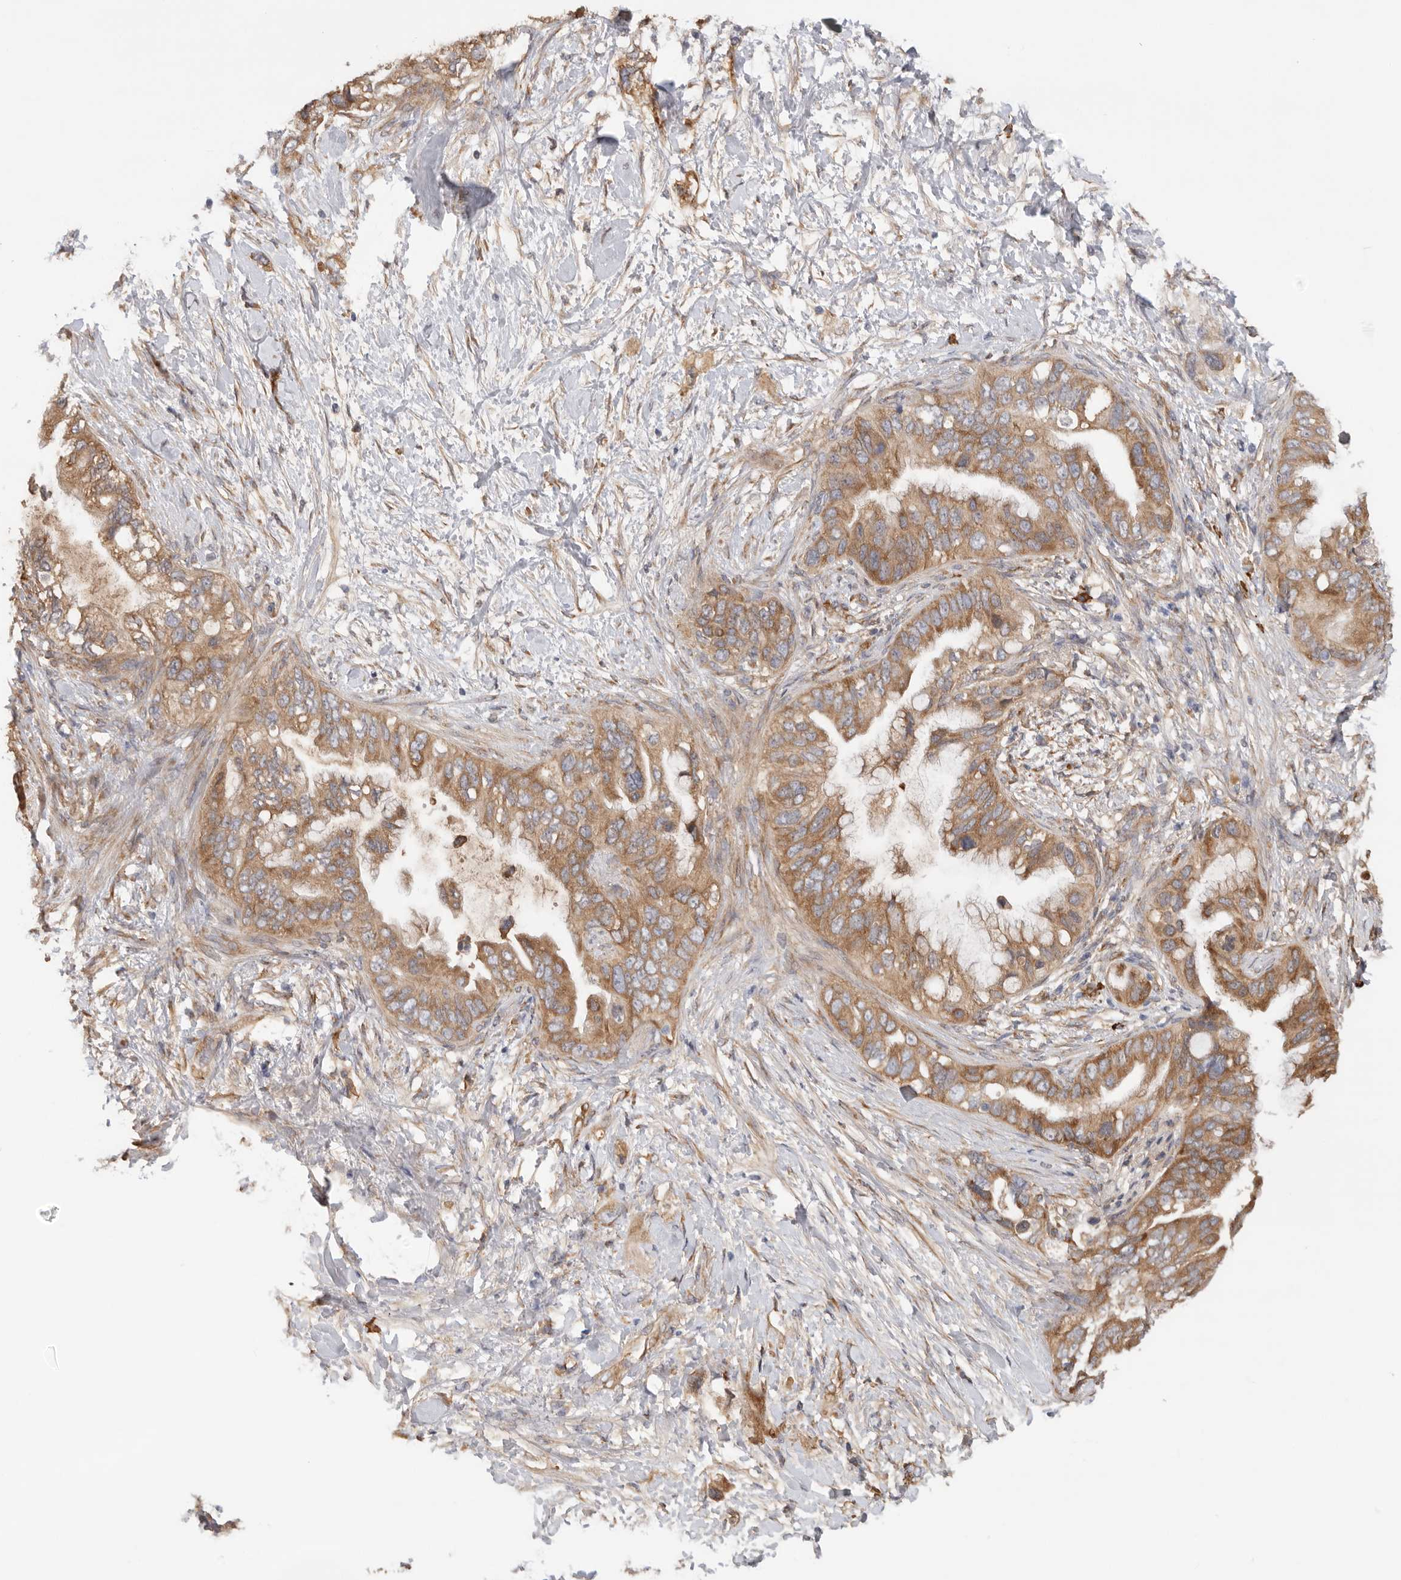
{"staining": {"intensity": "moderate", "quantity": ">75%", "location": "cytoplasmic/membranous"}, "tissue": "pancreatic cancer", "cell_type": "Tumor cells", "image_type": "cancer", "snomed": [{"axis": "morphology", "description": "Adenocarcinoma, NOS"}, {"axis": "topography", "description": "Pancreas"}], "caption": "Moderate cytoplasmic/membranous positivity for a protein is seen in about >75% of tumor cells of adenocarcinoma (pancreatic) using IHC.", "gene": "CDC42BPB", "patient": {"sex": "female", "age": 56}}